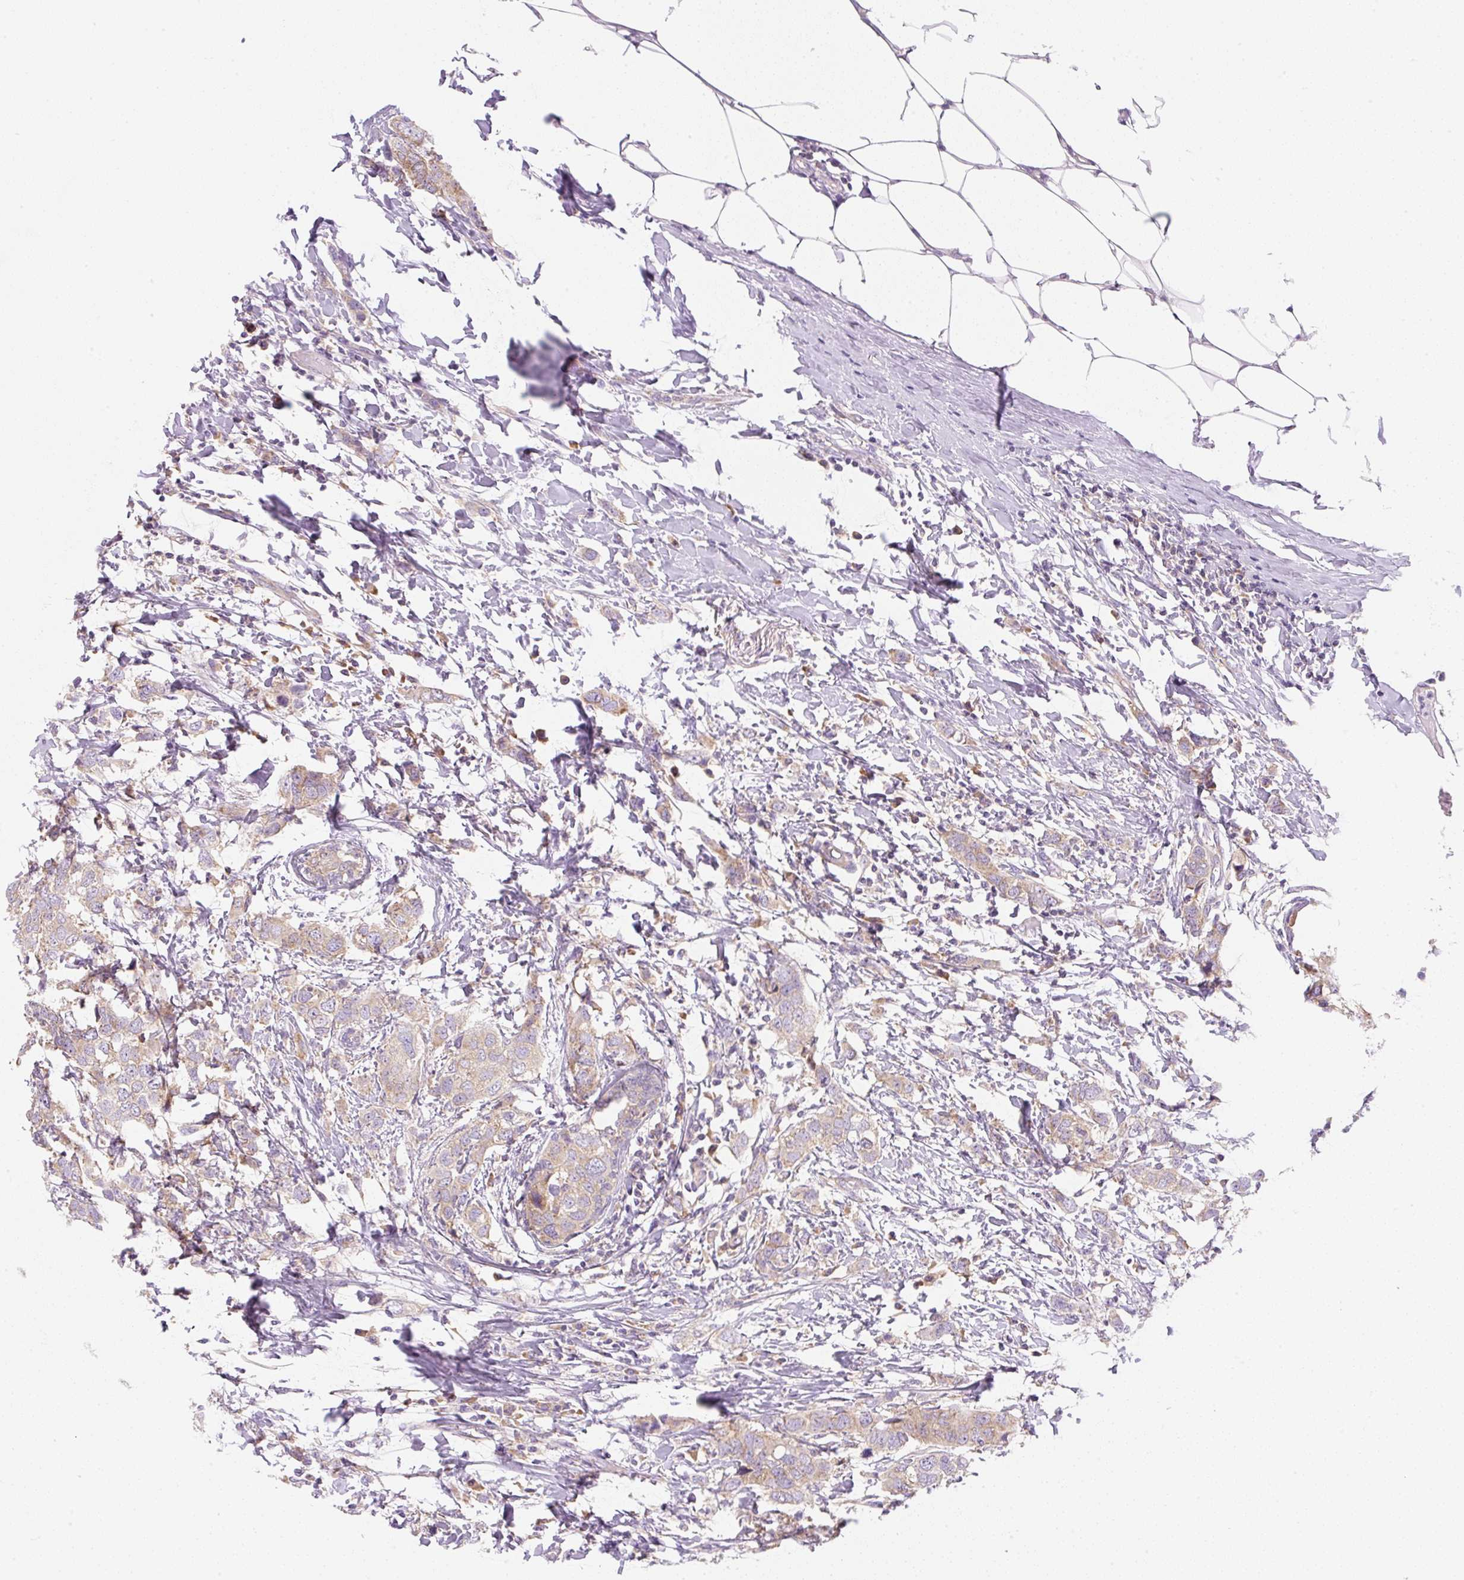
{"staining": {"intensity": "weak", "quantity": "25%-75%", "location": "cytoplasmic/membranous"}, "tissue": "breast cancer", "cell_type": "Tumor cells", "image_type": "cancer", "snomed": [{"axis": "morphology", "description": "Duct carcinoma"}, {"axis": "topography", "description": "Breast"}], "caption": "DAB (3,3'-diaminobenzidine) immunohistochemical staining of human breast cancer exhibits weak cytoplasmic/membranous protein staining in about 25%-75% of tumor cells.", "gene": "RPL18A", "patient": {"sex": "female", "age": 50}}